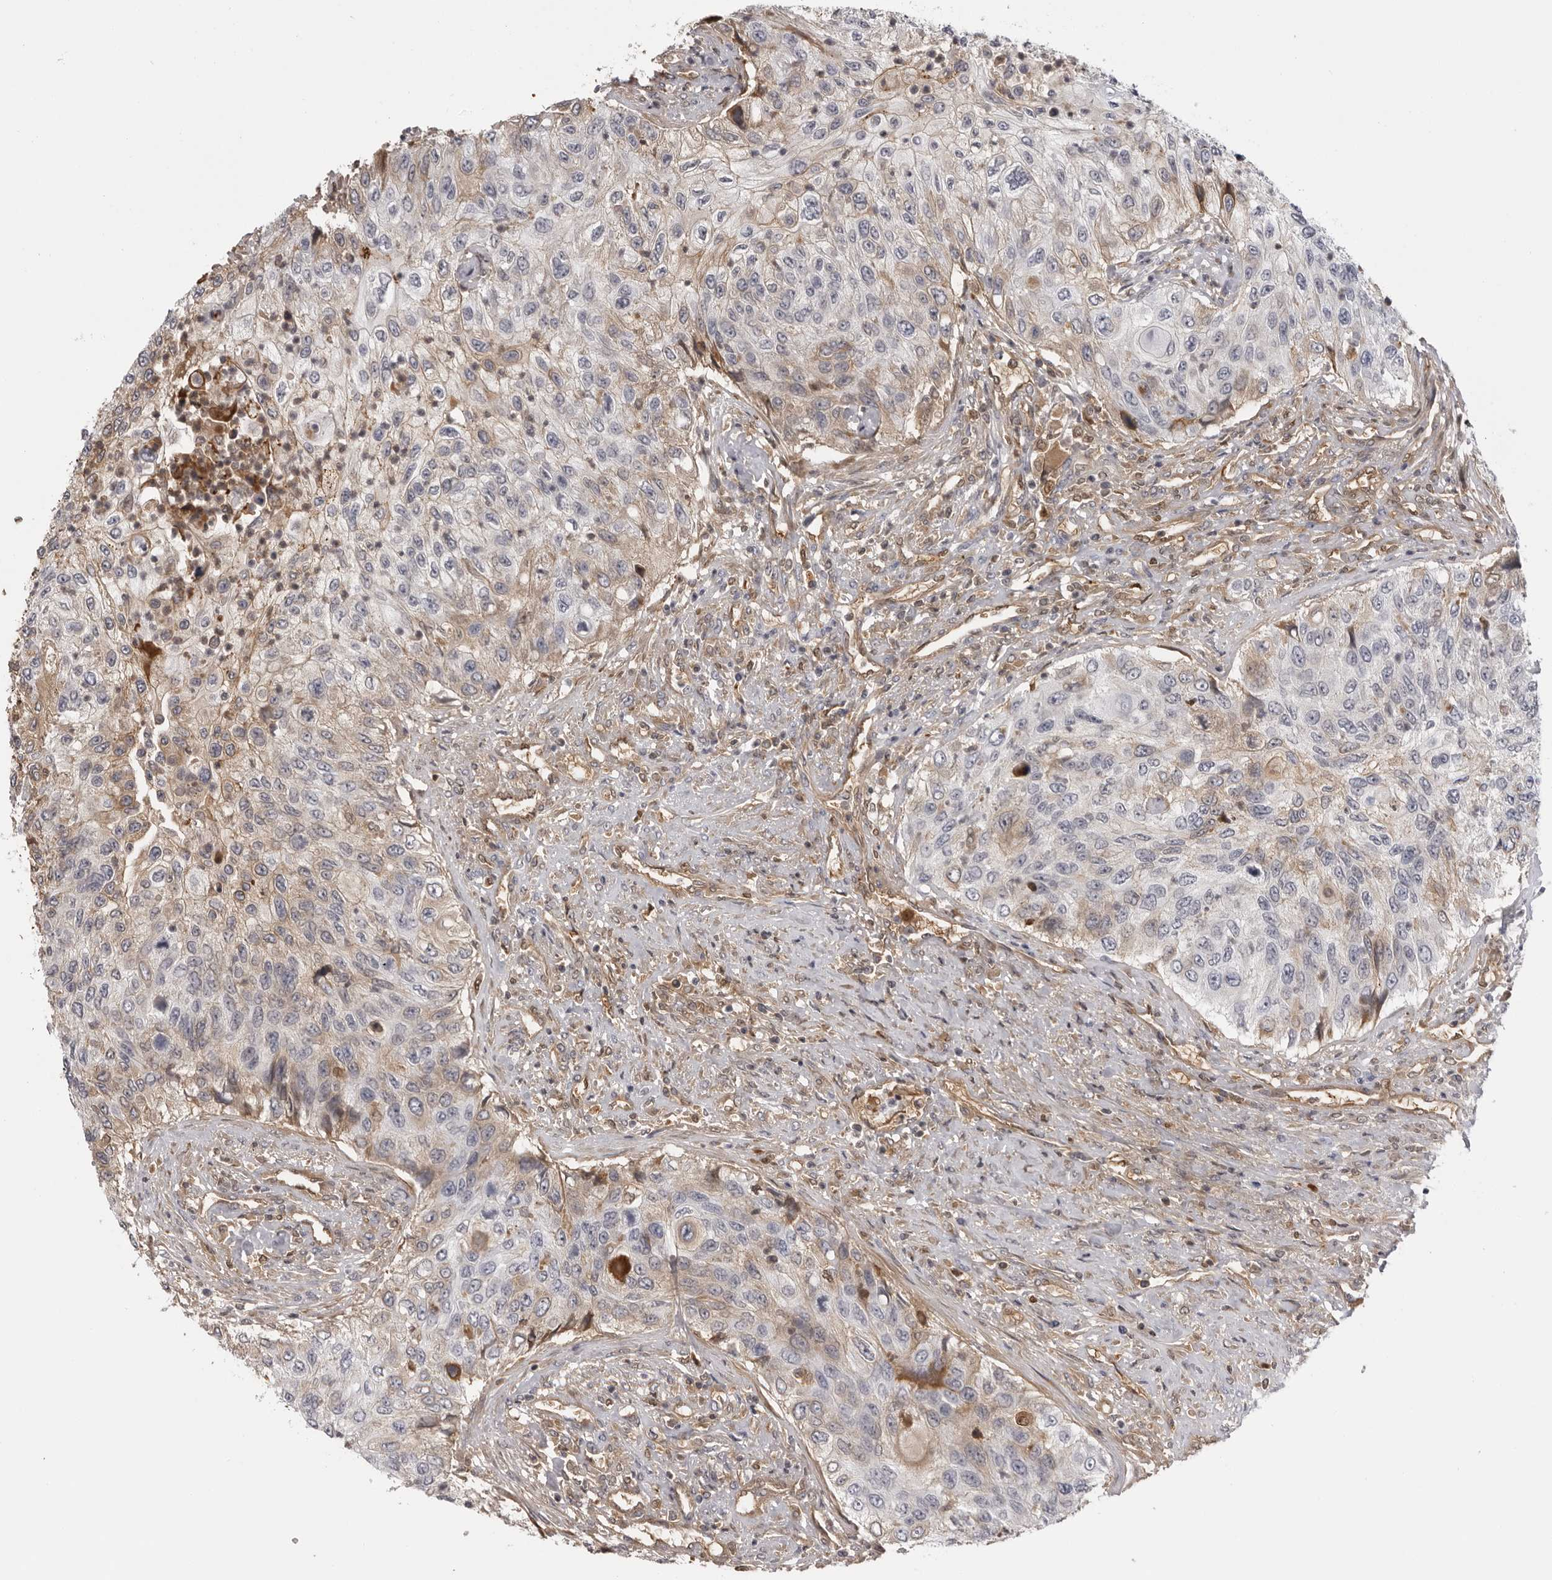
{"staining": {"intensity": "moderate", "quantity": "<25%", "location": "cytoplasmic/membranous"}, "tissue": "urothelial cancer", "cell_type": "Tumor cells", "image_type": "cancer", "snomed": [{"axis": "morphology", "description": "Urothelial carcinoma, High grade"}, {"axis": "topography", "description": "Urinary bladder"}], "caption": "IHC histopathology image of neoplastic tissue: human high-grade urothelial carcinoma stained using IHC displays low levels of moderate protein expression localized specifically in the cytoplasmic/membranous of tumor cells, appearing as a cytoplasmic/membranous brown color.", "gene": "PLEKHF2", "patient": {"sex": "female", "age": 60}}